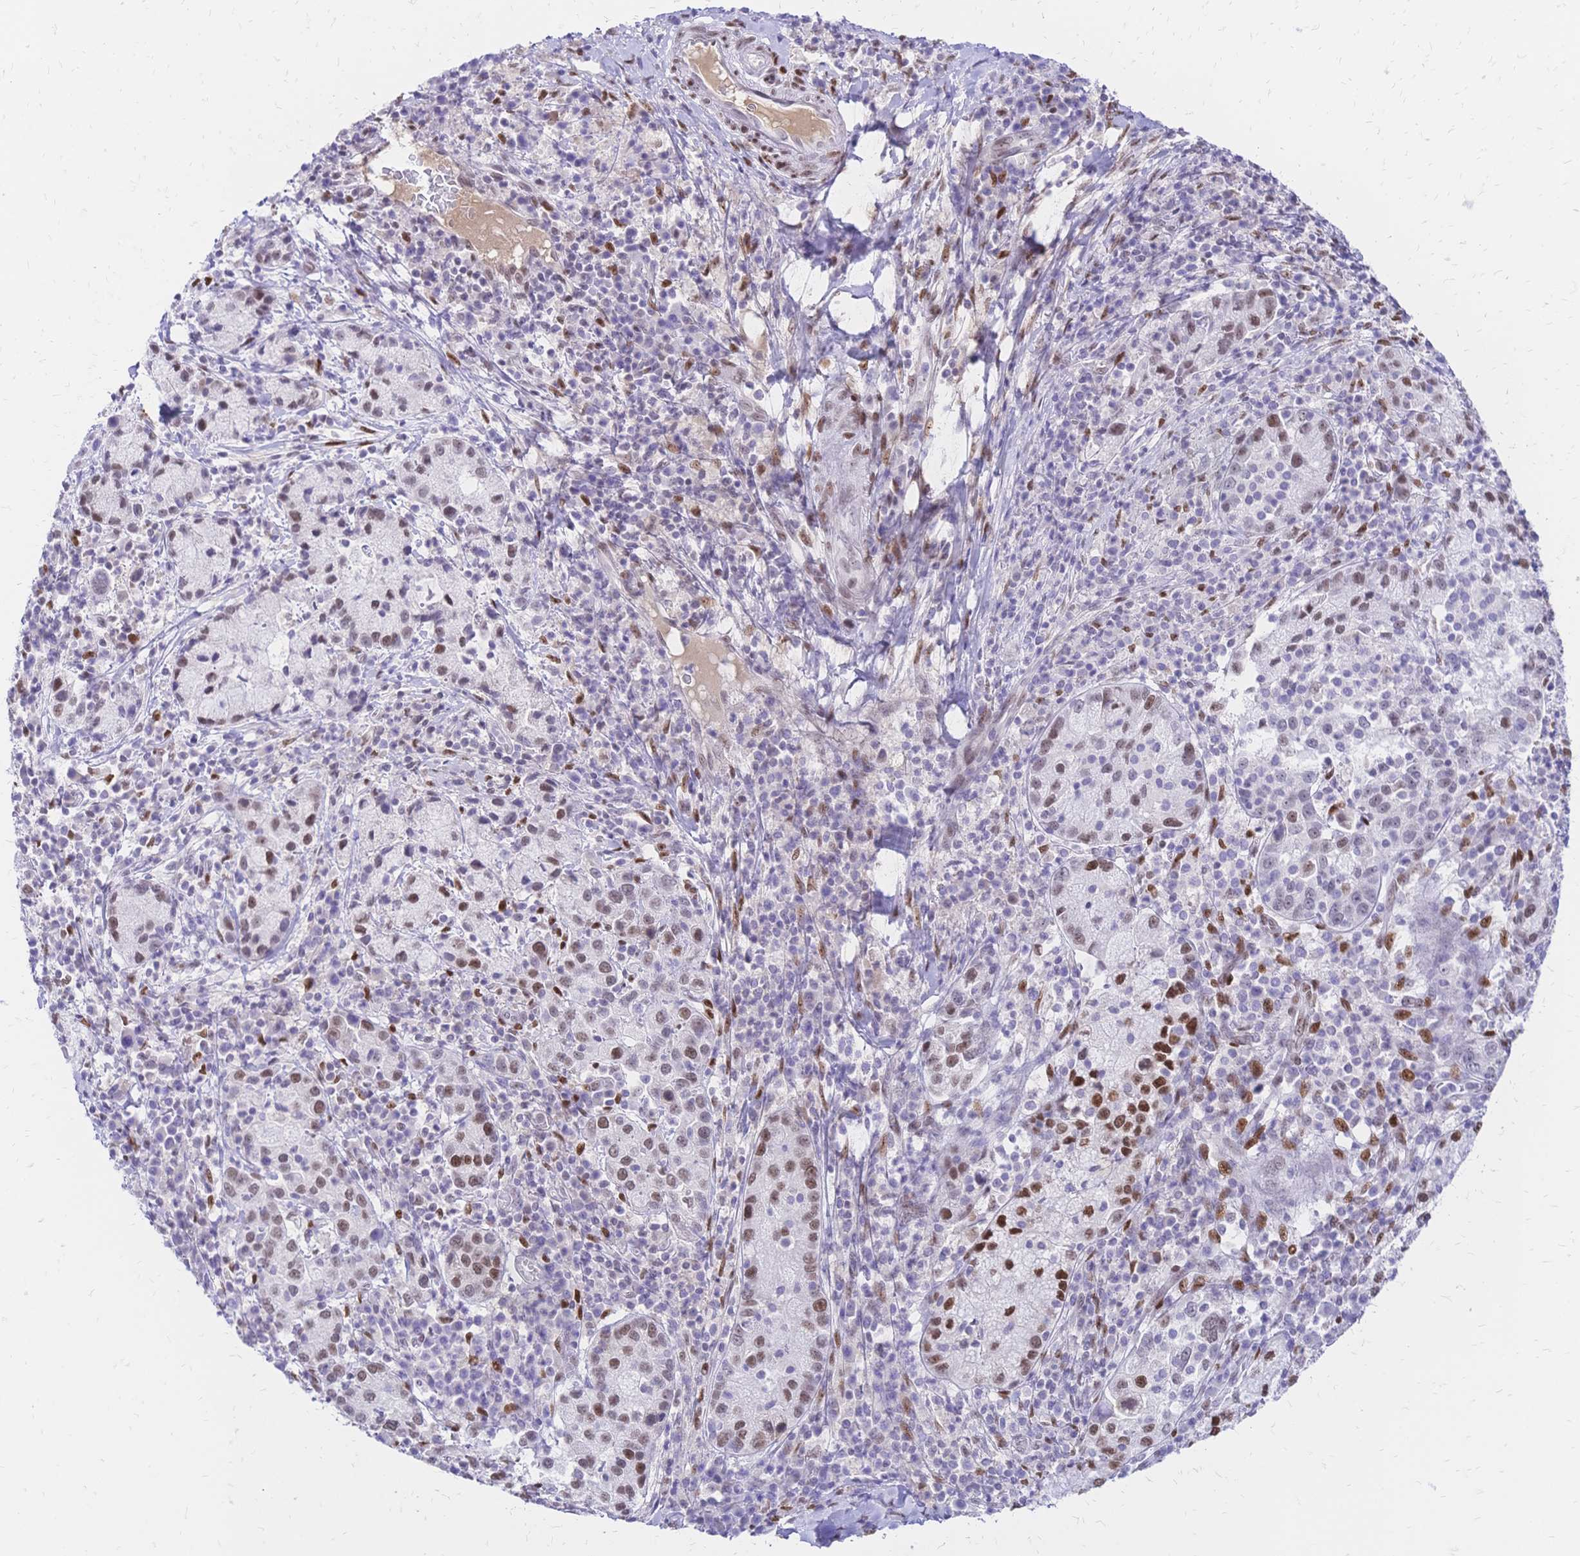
{"staining": {"intensity": "moderate", "quantity": "25%-75%", "location": "nuclear"}, "tissue": "cervical cancer", "cell_type": "Tumor cells", "image_type": "cancer", "snomed": [{"axis": "morphology", "description": "Normal tissue, NOS"}, {"axis": "morphology", "description": "Adenocarcinoma, NOS"}, {"axis": "topography", "description": "Cervix"}], "caption": "DAB (3,3'-diaminobenzidine) immunohistochemical staining of cervical cancer (adenocarcinoma) exhibits moderate nuclear protein staining in about 25%-75% of tumor cells.", "gene": "NFIC", "patient": {"sex": "female", "age": 44}}